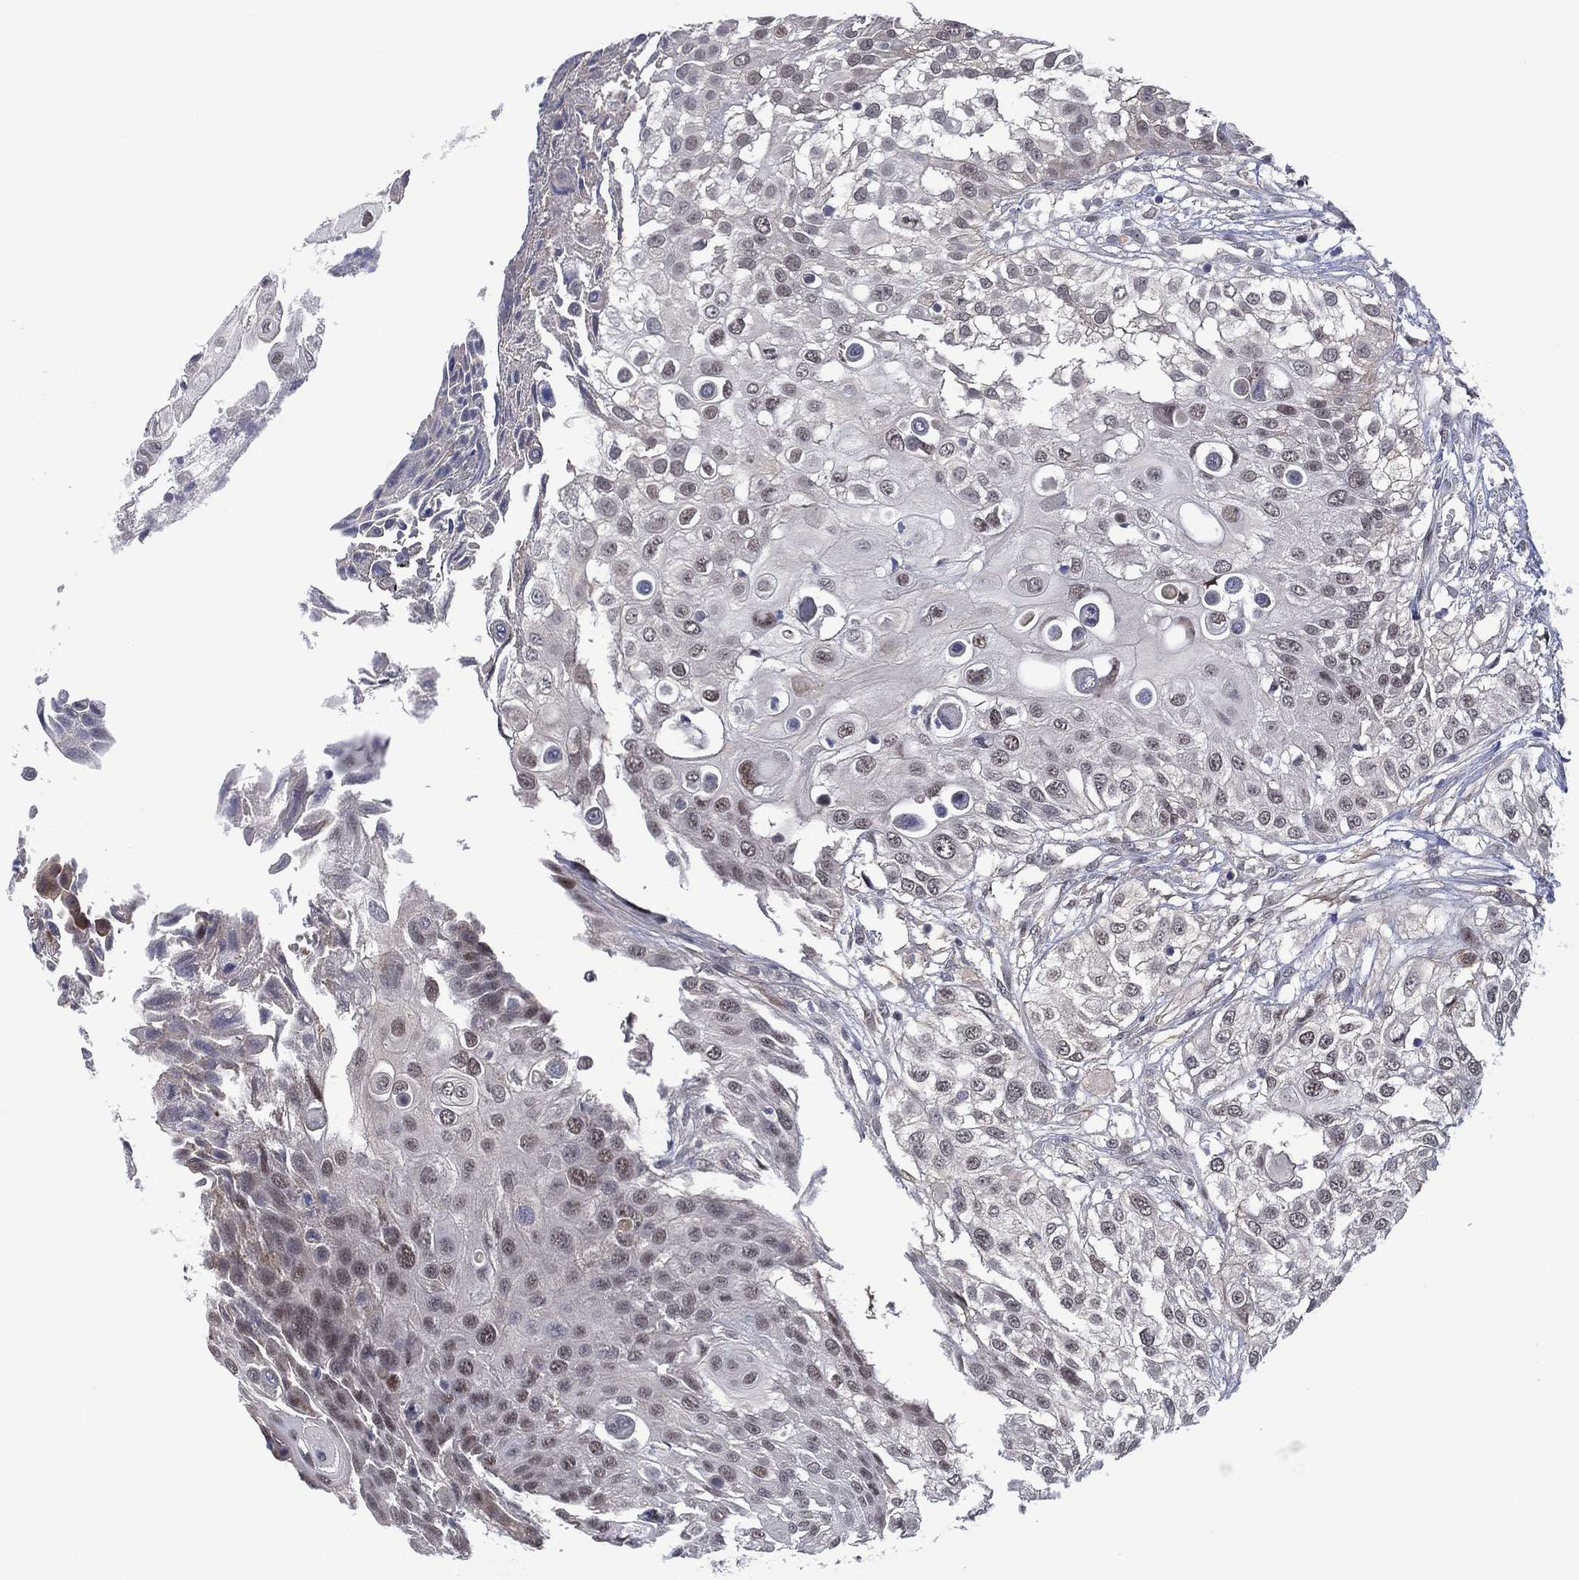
{"staining": {"intensity": "negative", "quantity": "none", "location": "none"}, "tissue": "urothelial cancer", "cell_type": "Tumor cells", "image_type": "cancer", "snomed": [{"axis": "morphology", "description": "Urothelial carcinoma, High grade"}, {"axis": "topography", "description": "Urinary bladder"}], "caption": "Immunohistochemistry of urothelial carcinoma (high-grade) shows no expression in tumor cells.", "gene": "DPP4", "patient": {"sex": "female", "age": 79}}